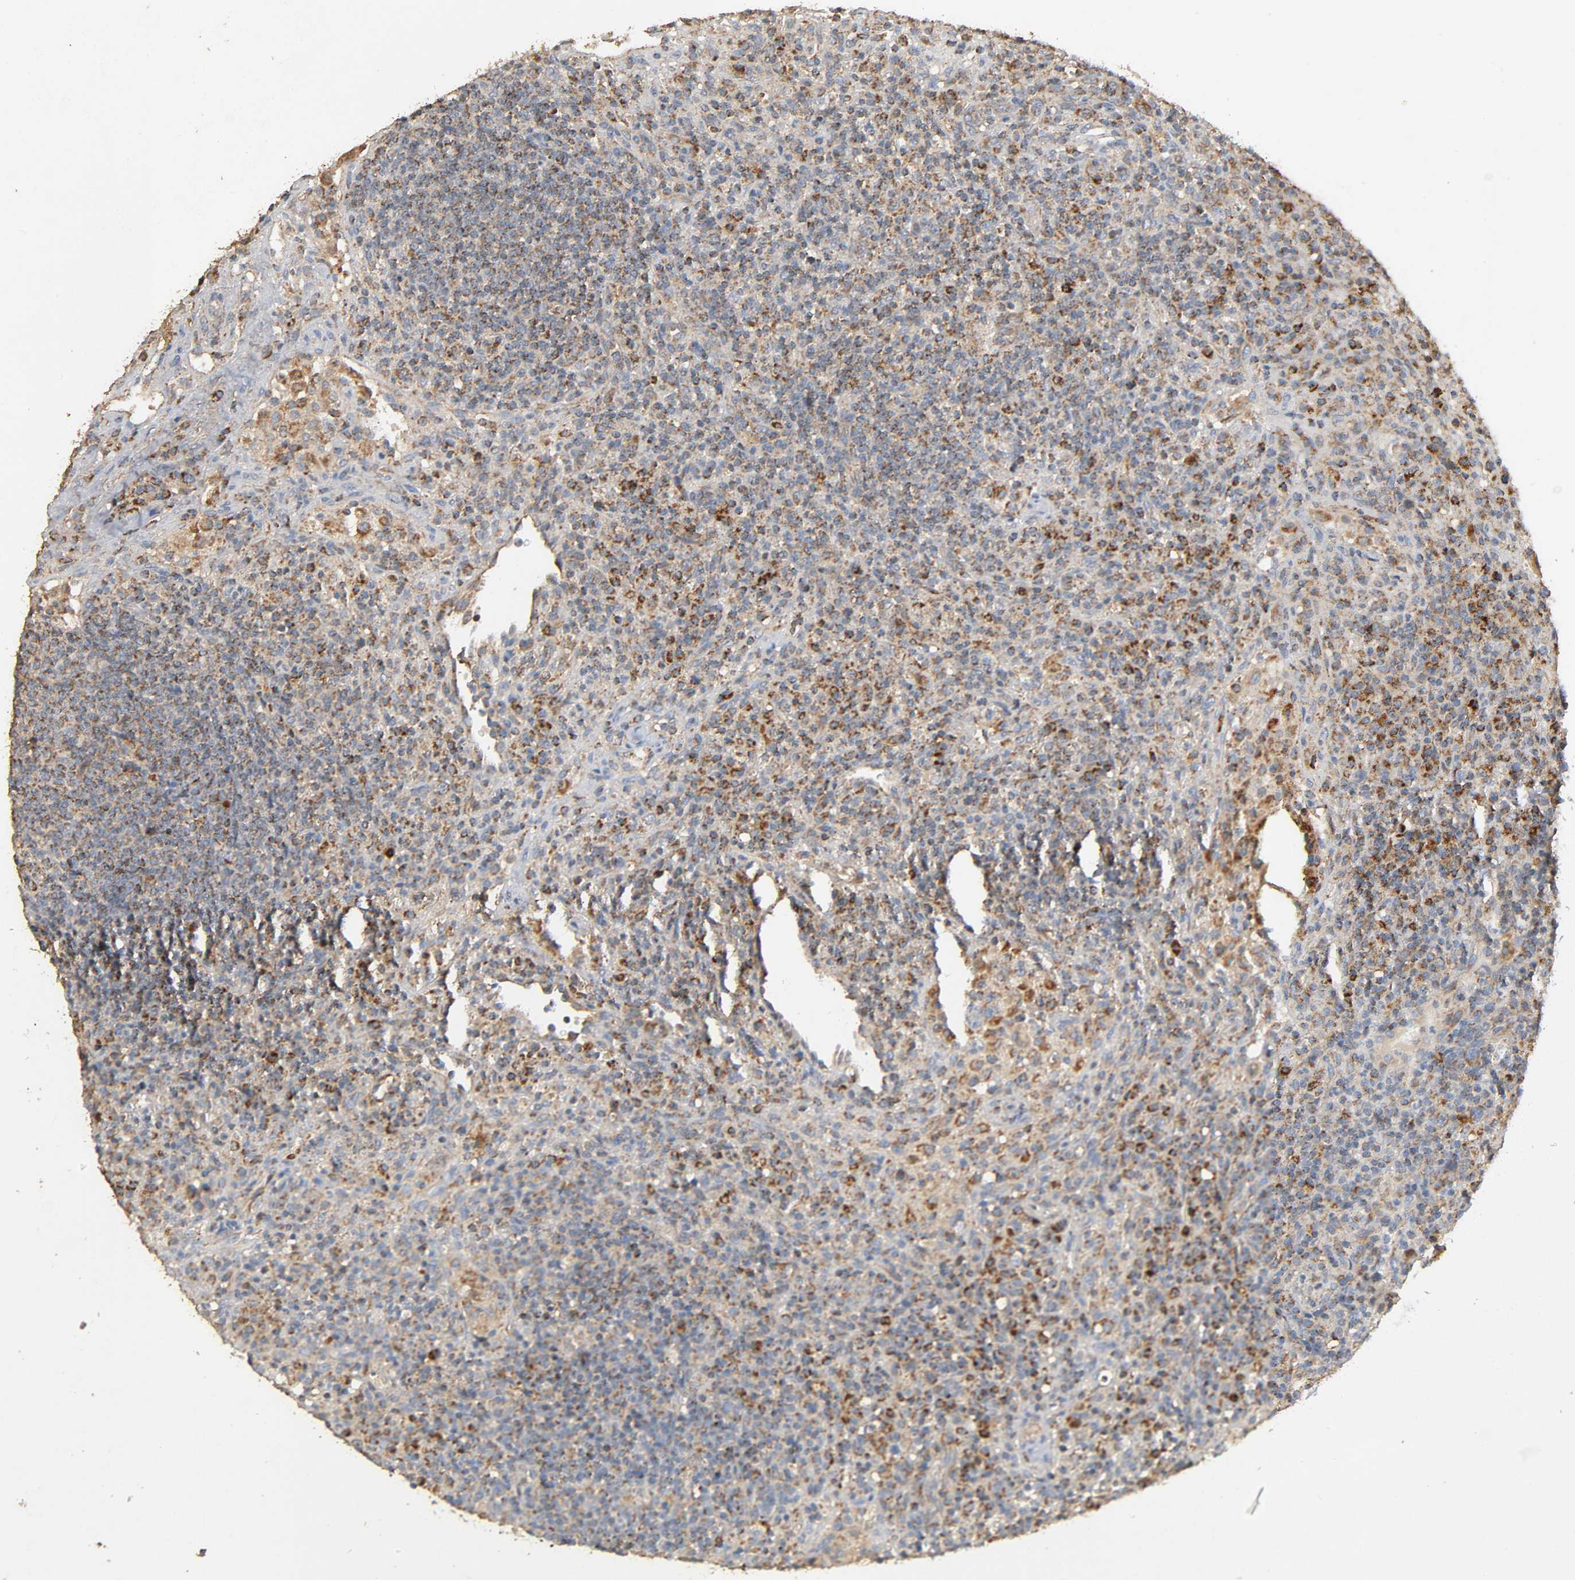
{"staining": {"intensity": "moderate", "quantity": ">75%", "location": "cytoplasmic/membranous"}, "tissue": "lymphoma", "cell_type": "Tumor cells", "image_type": "cancer", "snomed": [{"axis": "morphology", "description": "Hodgkin's disease, NOS"}, {"axis": "topography", "description": "Lymph node"}], "caption": "Immunohistochemical staining of human Hodgkin's disease exhibits moderate cytoplasmic/membranous protein staining in approximately >75% of tumor cells.", "gene": "NDUFS3", "patient": {"sex": "male", "age": 65}}